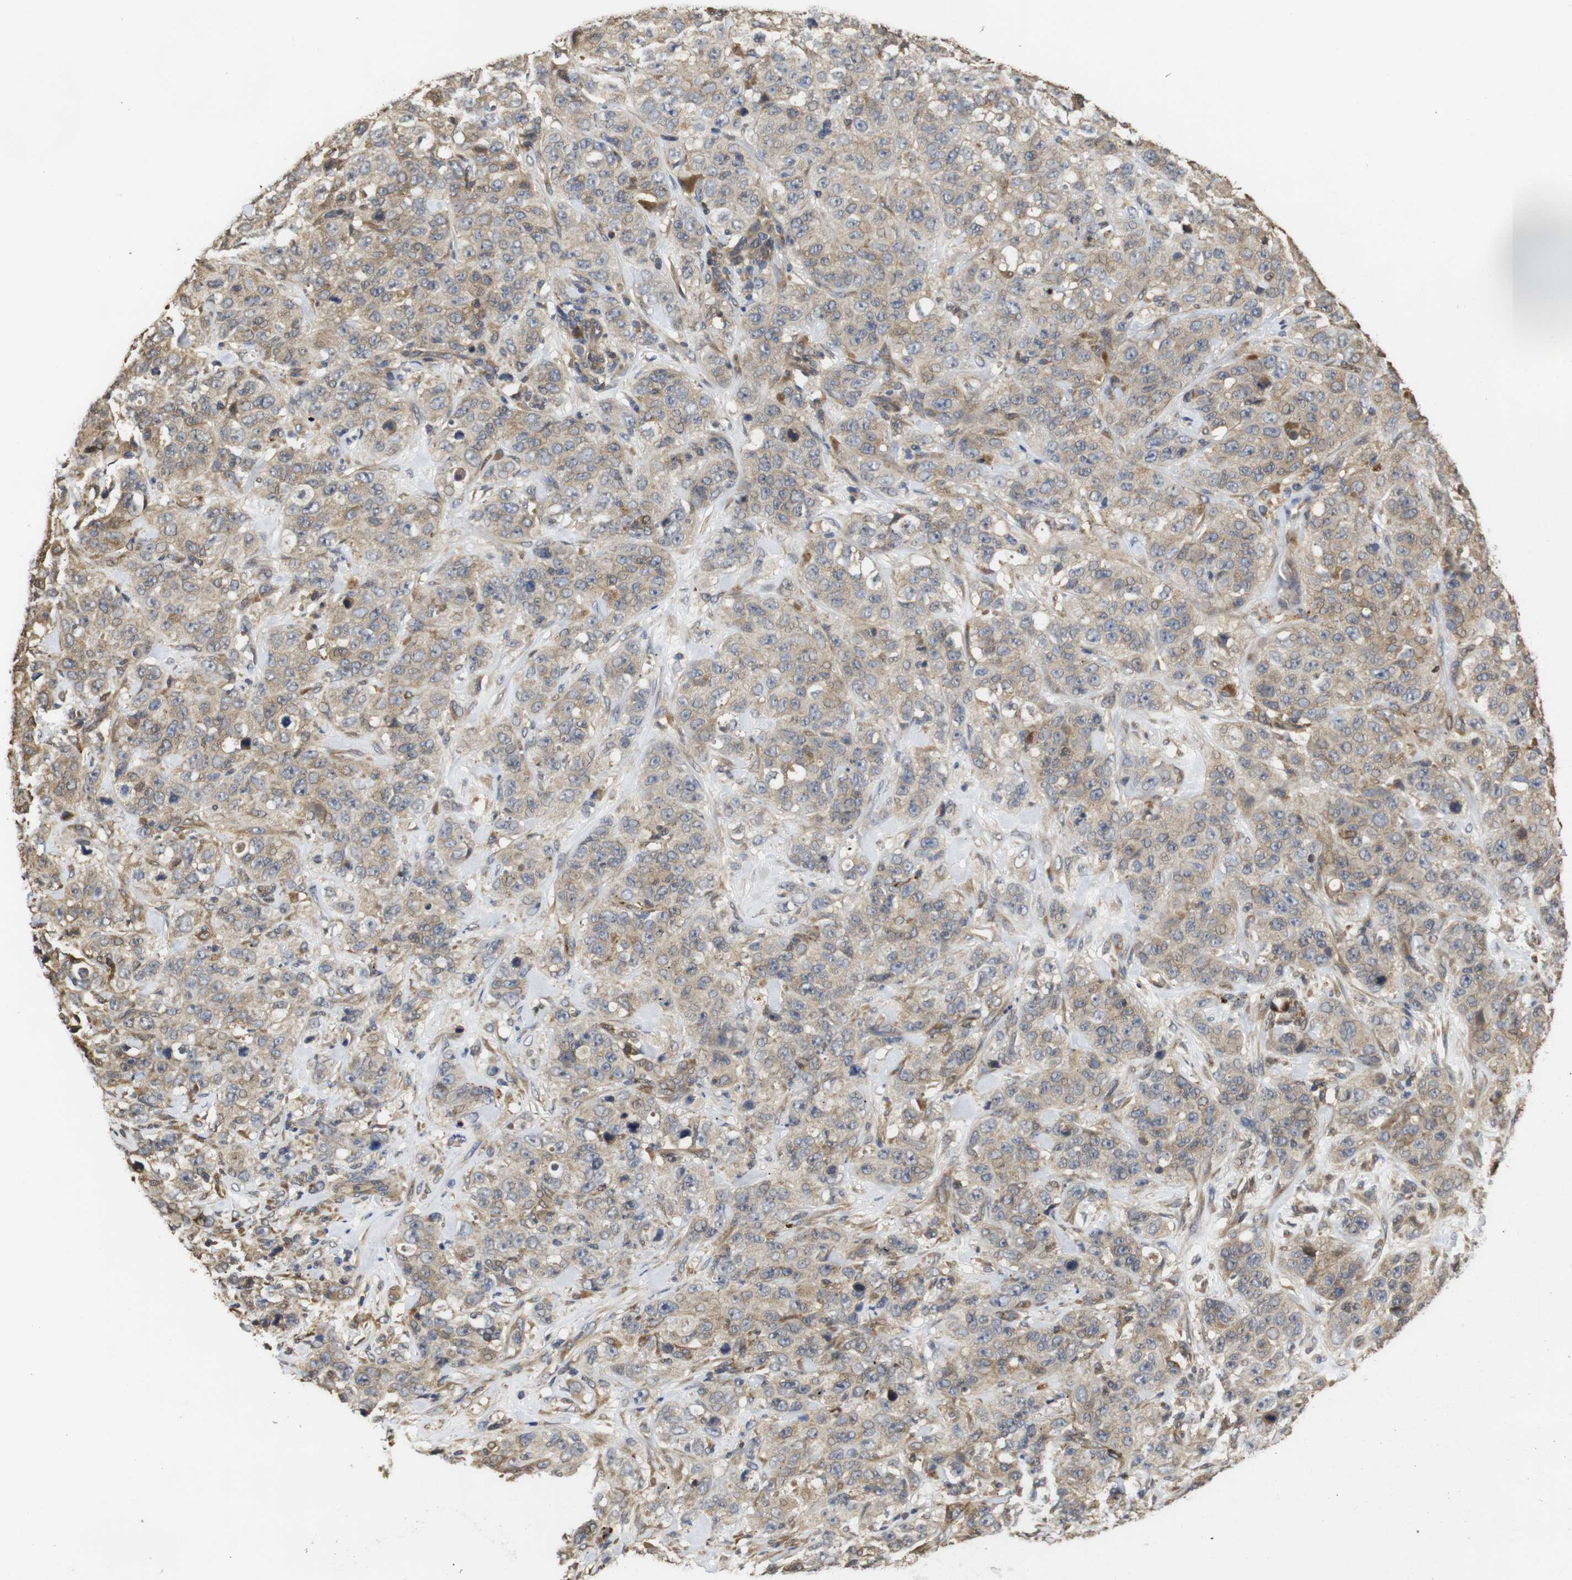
{"staining": {"intensity": "weak", "quantity": ">75%", "location": "cytoplasmic/membranous"}, "tissue": "stomach cancer", "cell_type": "Tumor cells", "image_type": "cancer", "snomed": [{"axis": "morphology", "description": "Adenocarcinoma, NOS"}, {"axis": "topography", "description": "Stomach"}], "caption": "Protein staining of stomach adenocarcinoma tissue exhibits weak cytoplasmic/membranous staining in about >75% of tumor cells. (Brightfield microscopy of DAB IHC at high magnification).", "gene": "PTPN14", "patient": {"sex": "male", "age": 48}}